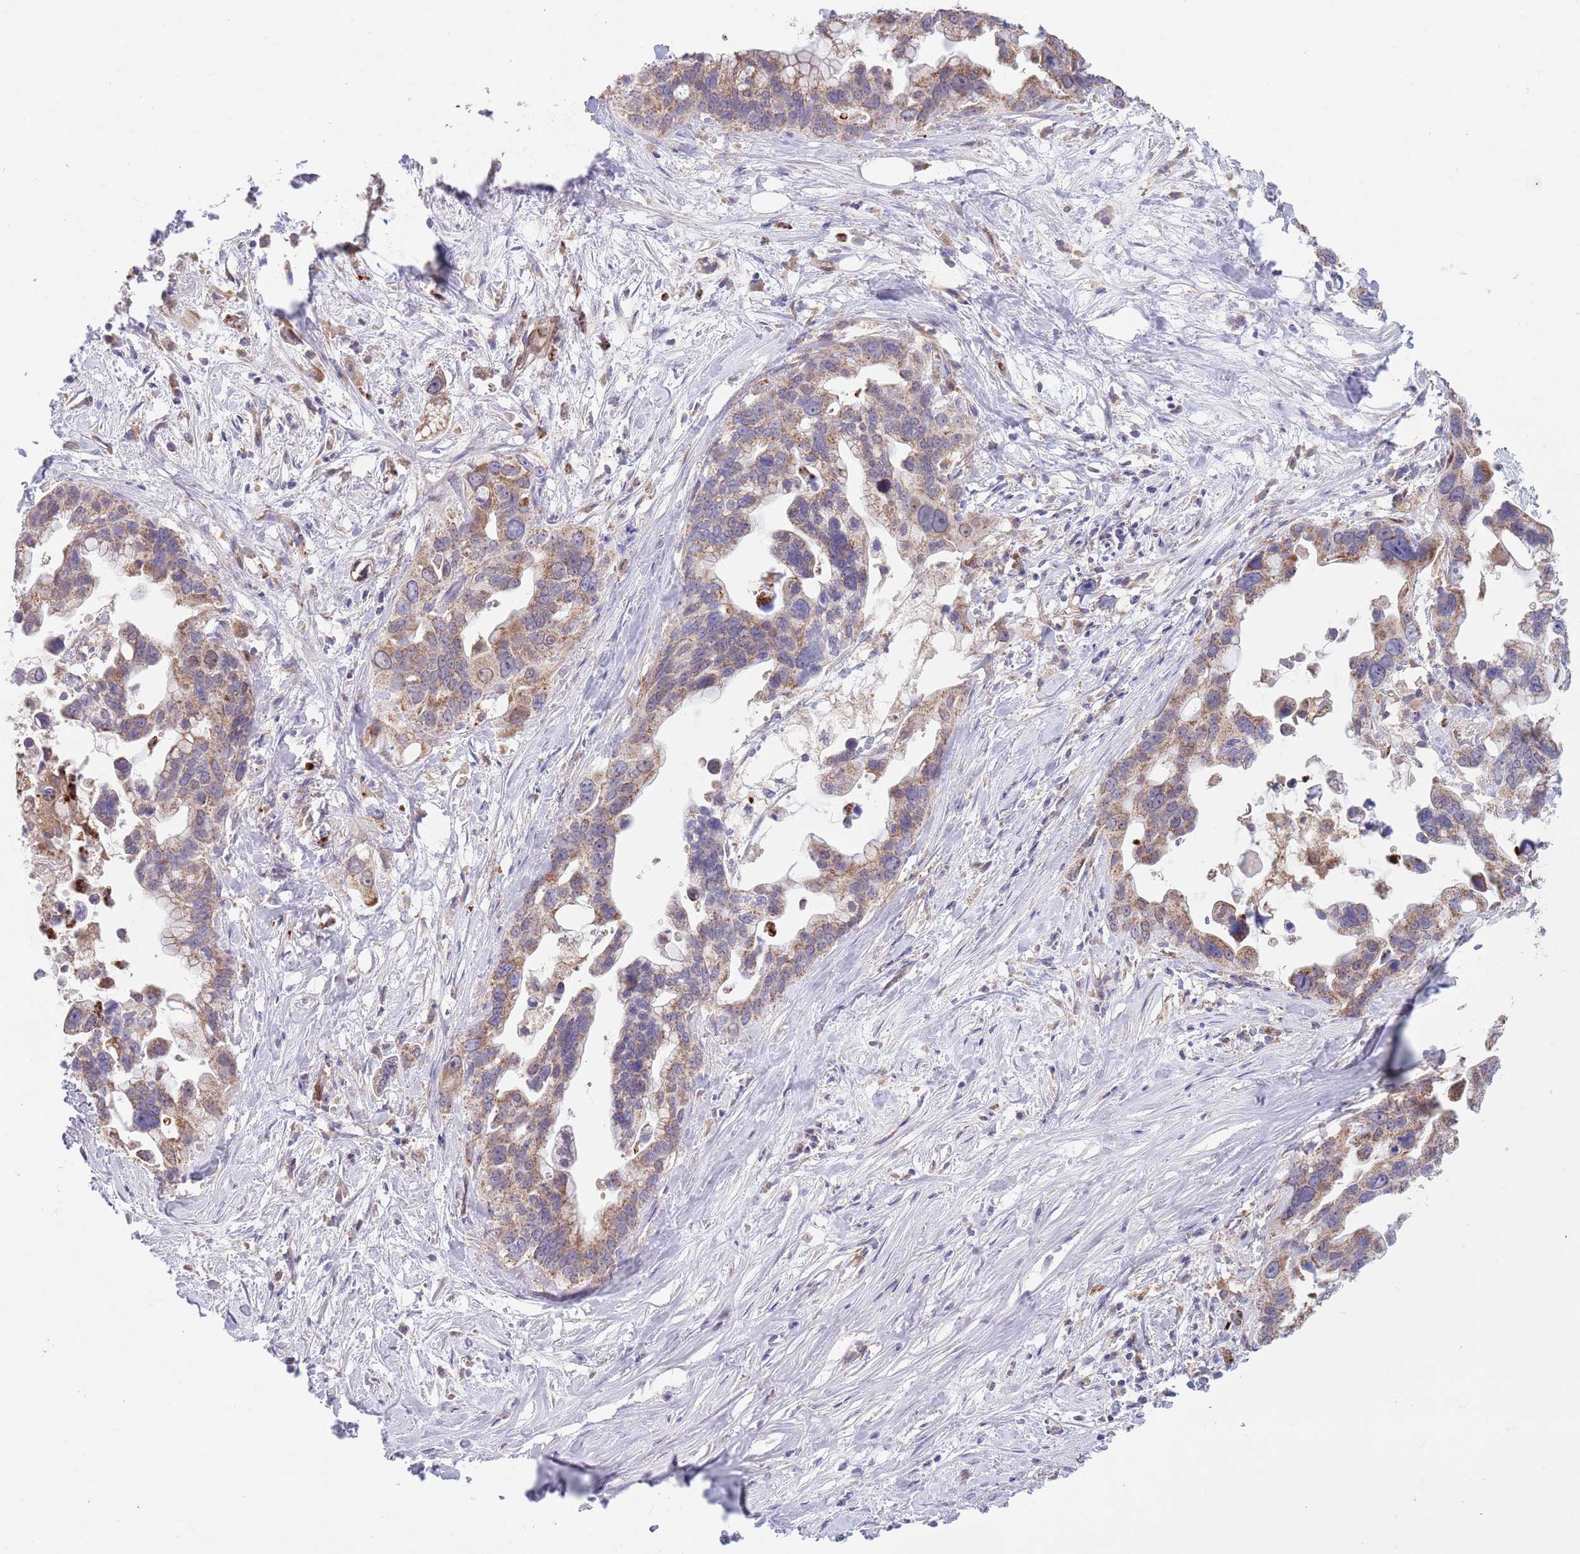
{"staining": {"intensity": "moderate", "quantity": "25%-75%", "location": "cytoplasmic/membranous"}, "tissue": "pancreatic cancer", "cell_type": "Tumor cells", "image_type": "cancer", "snomed": [{"axis": "morphology", "description": "Adenocarcinoma, NOS"}, {"axis": "topography", "description": "Pancreas"}], "caption": "This photomicrograph displays immunohistochemistry staining of pancreatic adenocarcinoma, with medium moderate cytoplasmic/membranous staining in about 25%-75% of tumor cells.", "gene": "DDT", "patient": {"sex": "female", "age": 83}}